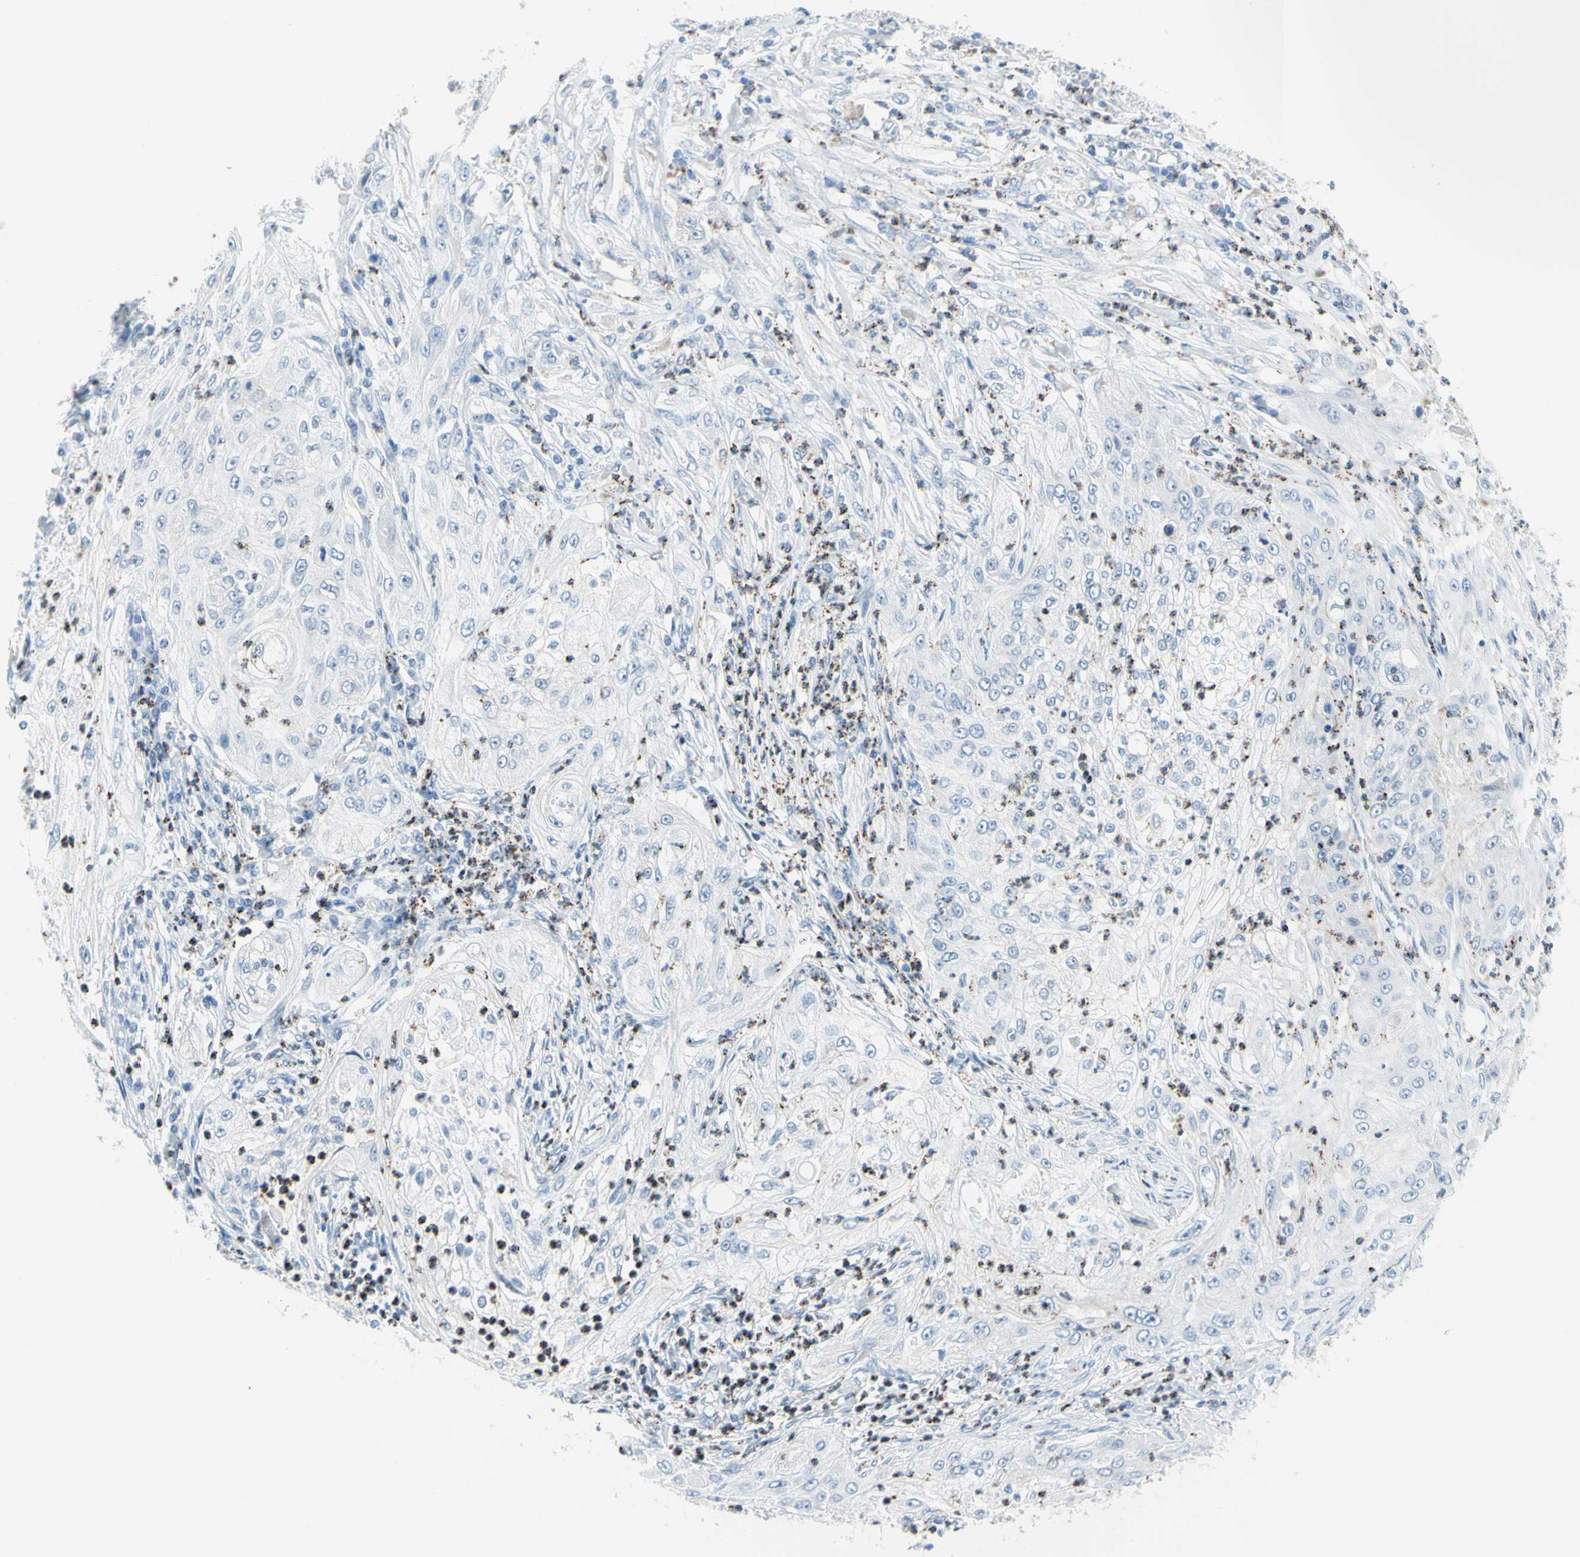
{"staining": {"intensity": "negative", "quantity": "none", "location": "none"}, "tissue": "lung cancer", "cell_type": "Tumor cells", "image_type": "cancer", "snomed": [{"axis": "morphology", "description": "Inflammation, NOS"}, {"axis": "morphology", "description": "Squamous cell carcinoma, NOS"}, {"axis": "topography", "description": "Lymph node"}, {"axis": "topography", "description": "Soft tissue"}, {"axis": "topography", "description": "Lung"}], "caption": "The immunohistochemistry (IHC) image has no significant positivity in tumor cells of squamous cell carcinoma (lung) tissue. (Brightfield microscopy of DAB (3,3'-diaminobenzidine) immunohistochemistry (IHC) at high magnification).", "gene": "CYSLTR1", "patient": {"sex": "male", "age": 66}}